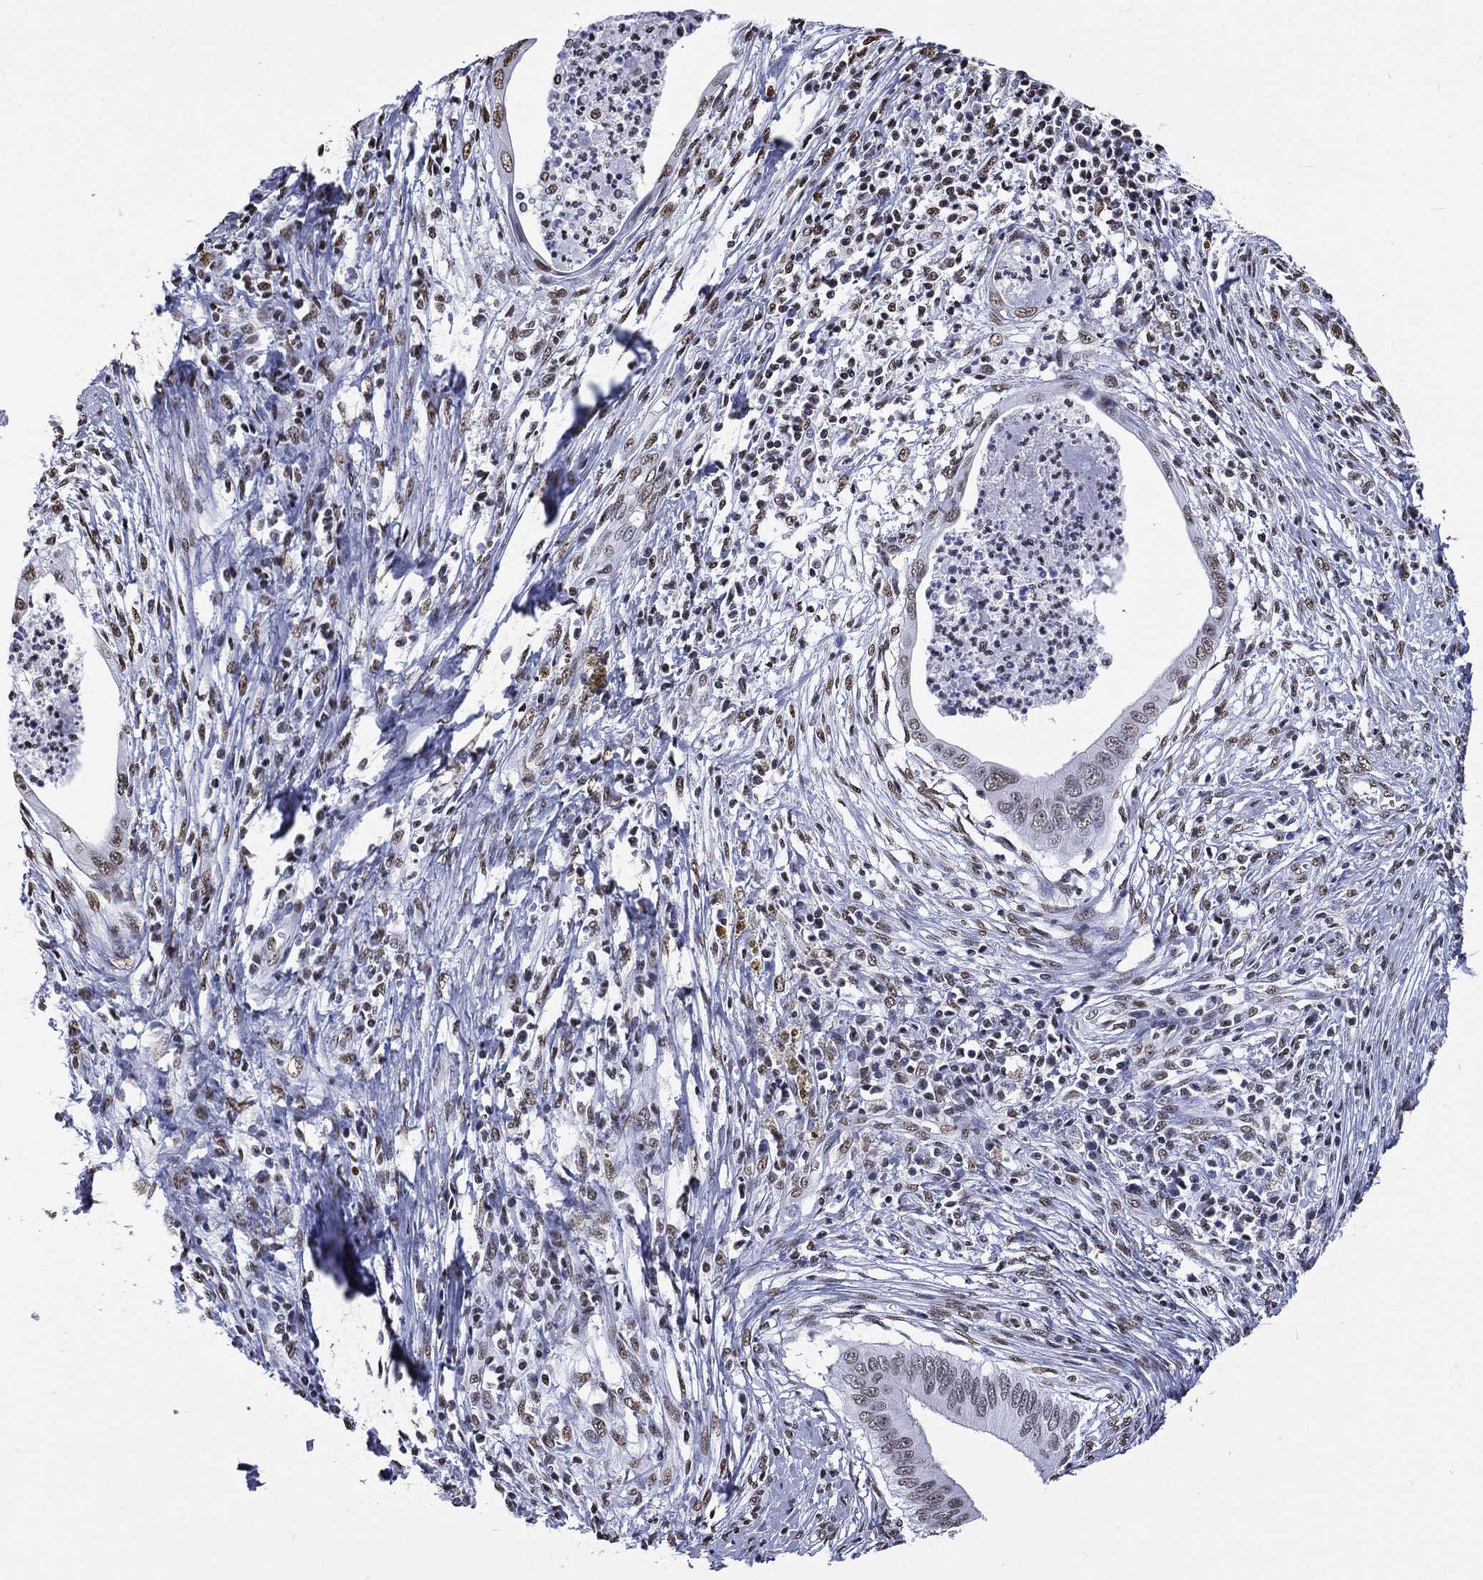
{"staining": {"intensity": "negative", "quantity": "none", "location": "none"}, "tissue": "cervical cancer", "cell_type": "Tumor cells", "image_type": "cancer", "snomed": [{"axis": "morphology", "description": "Adenocarcinoma, NOS"}, {"axis": "topography", "description": "Cervix"}], "caption": "Tumor cells are negative for protein expression in human adenocarcinoma (cervical). The staining was performed using DAB to visualize the protein expression in brown, while the nuclei were stained in blue with hematoxylin (Magnification: 20x).", "gene": "RETREG2", "patient": {"sex": "female", "age": 42}}